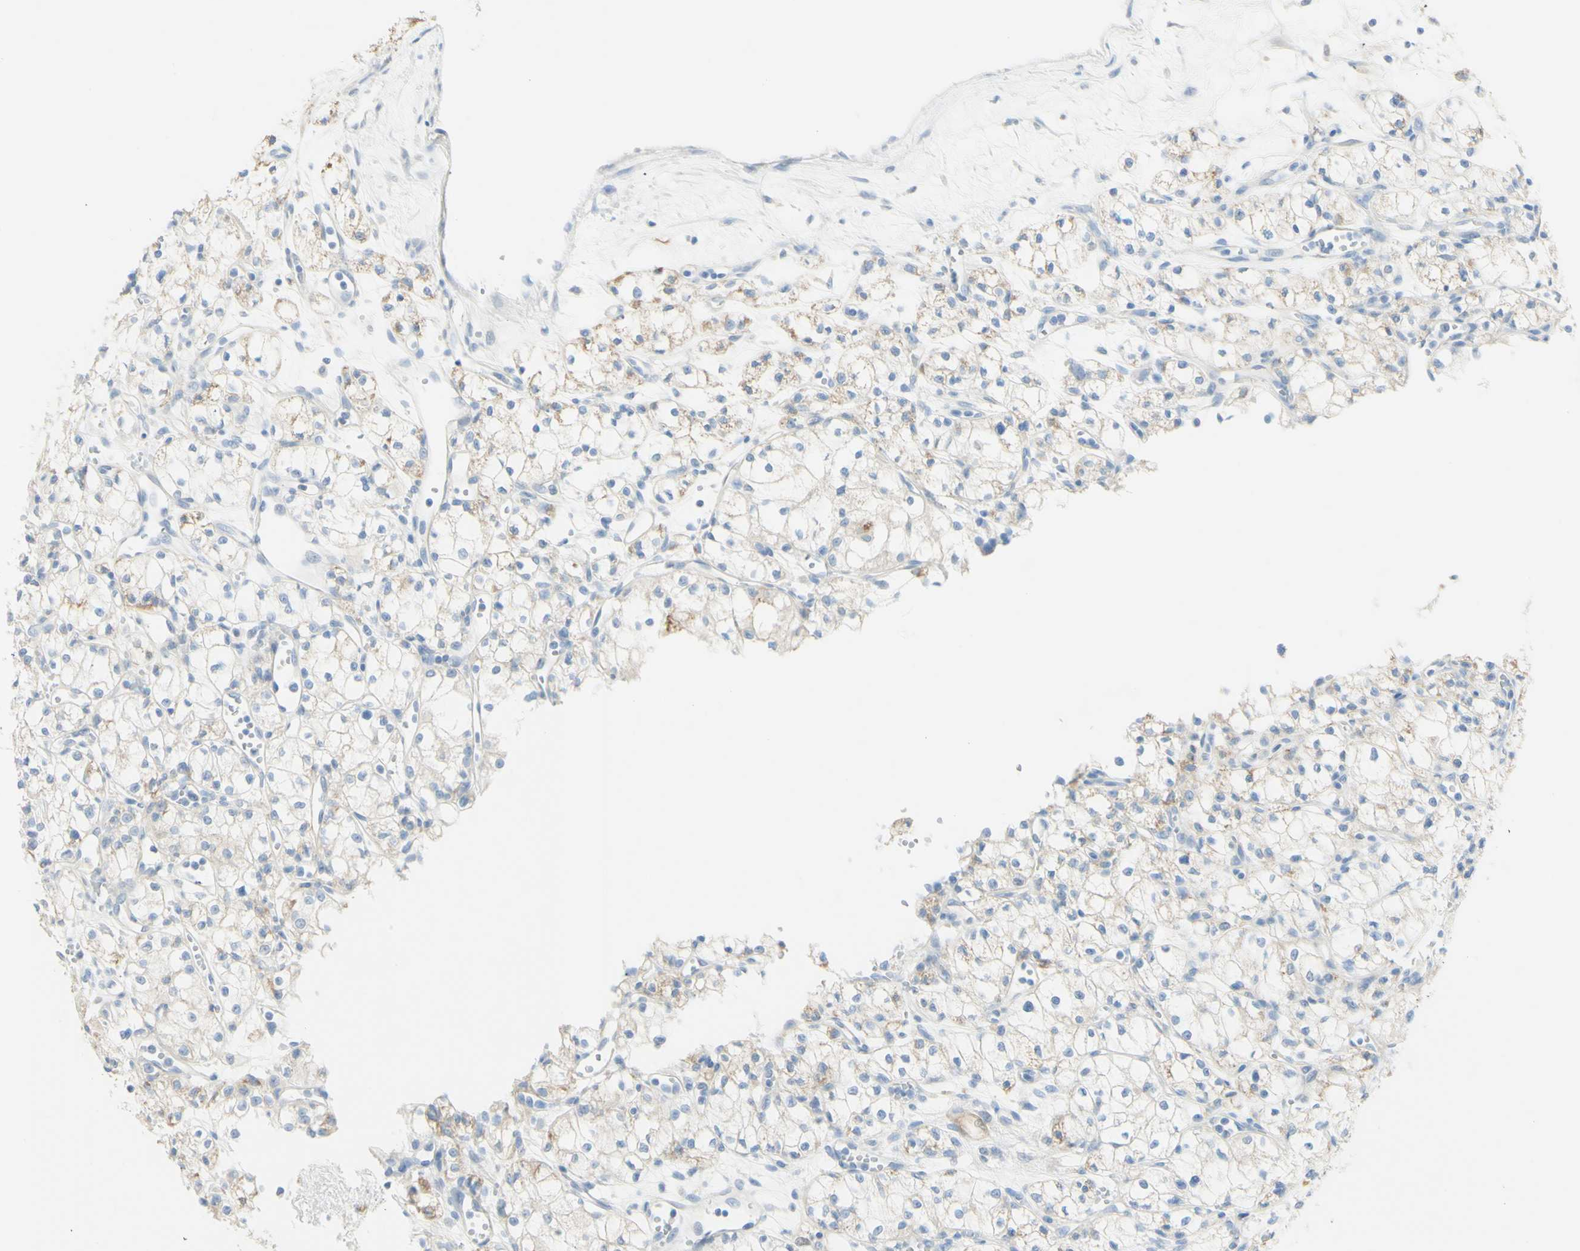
{"staining": {"intensity": "negative", "quantity": "none", "location": "none"}, "tissue": "renal cancer", "cell_type": "Tumor cells", "image_type": "cancer", "snomed": [{"axis": "morphology", "description": "Normal tissue, NOS"}, {"axis": "morphology", "description": "Adenocarcinoma, NOS"}, {"axis": "topography", "description": "Kidney"}], "caption": "Immunohistochemistry (IHC) of human adenocarcinoma (renal) exhibits no staining in tumor cells. (DAB IHC, high magnification).", "gene": "TSPAN1", "patient": {"sex": "male", "age": 59}}